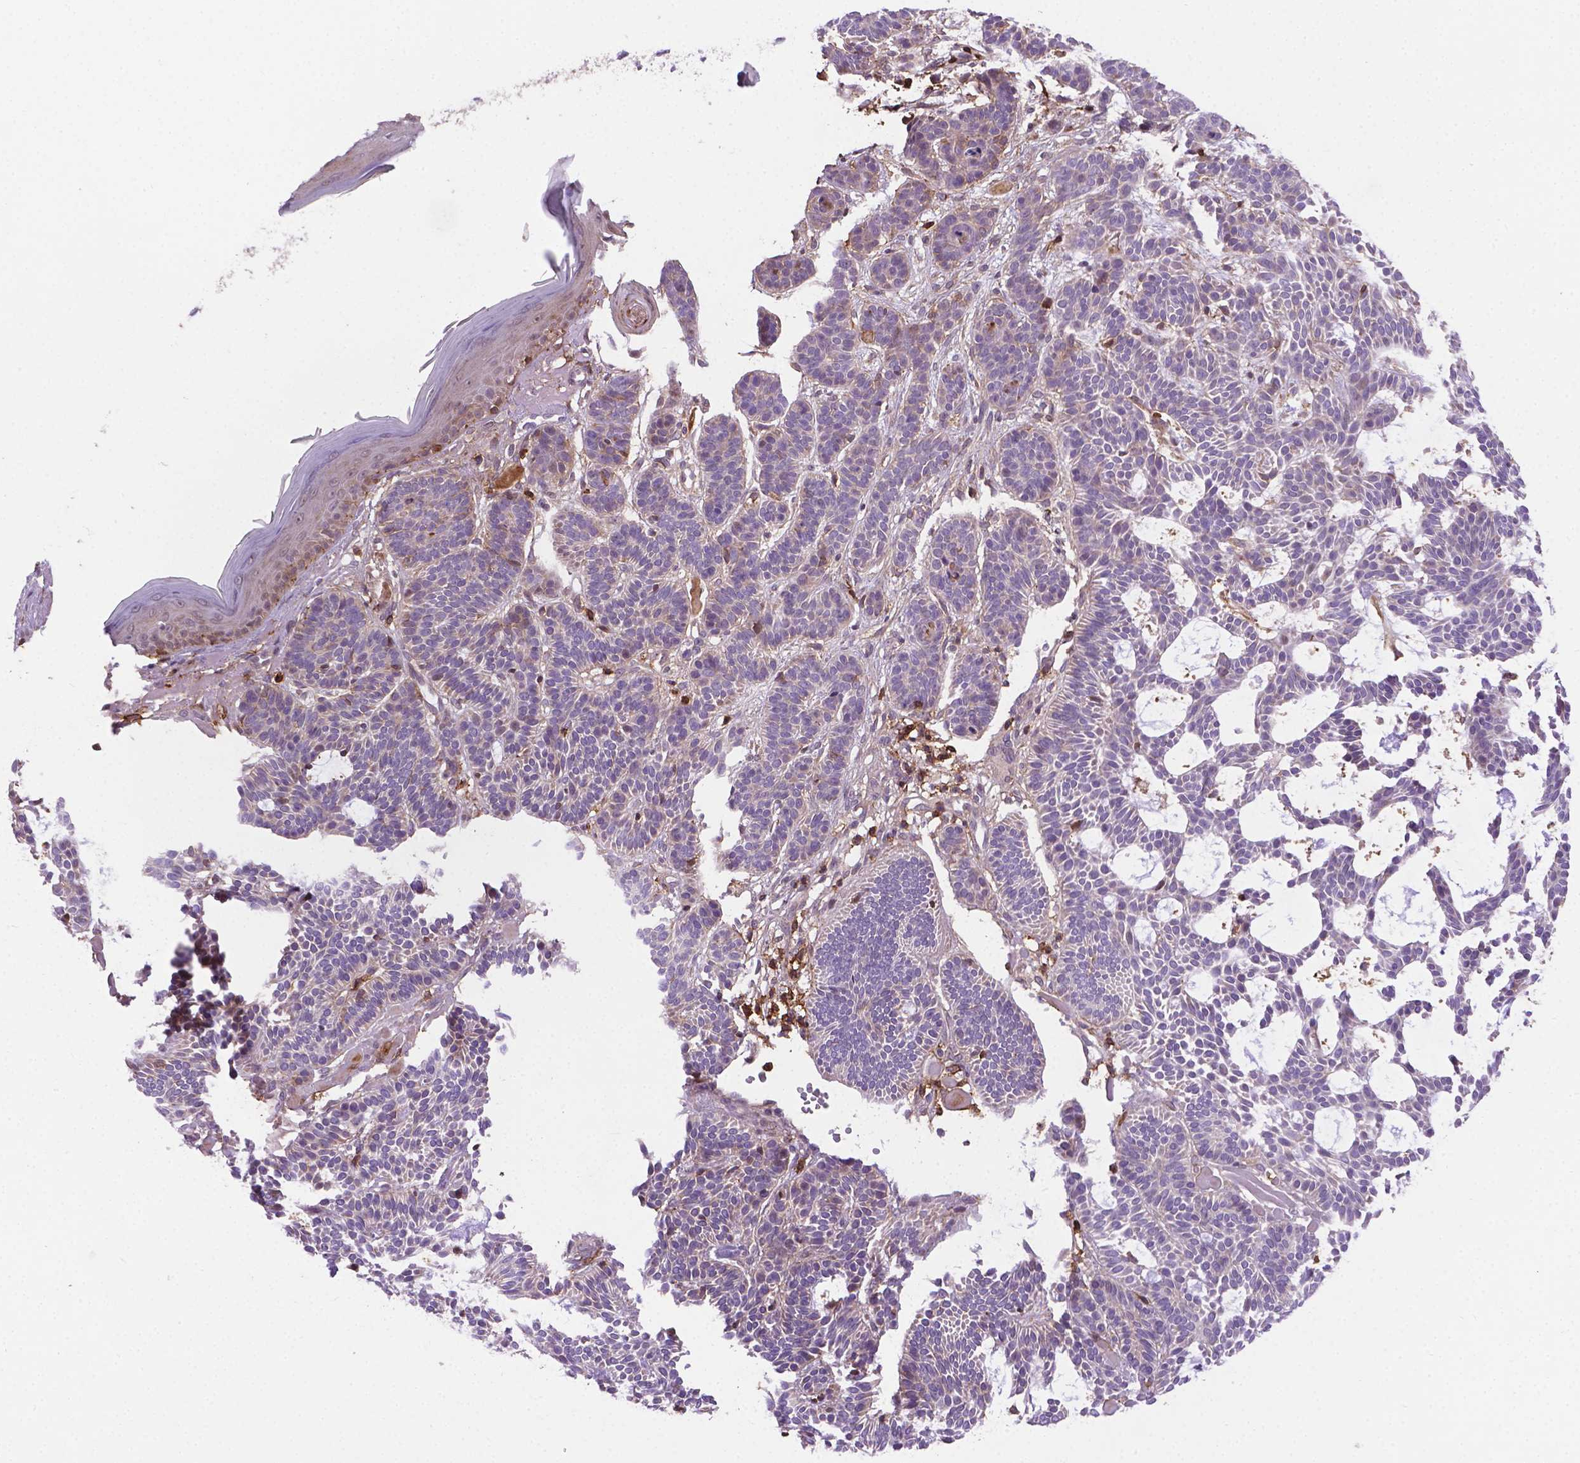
{"staining": {"intensity": "negative", "quantity": "none", "location": "none"}, "tissue": "skin cancer", "cell_type": "Tumor cells", "image_type": "cancer", "snomed": [{"axis": "morphology", "description": "Basal cell carcinoma"}, {"axis": "topography", "description": "Skin"}], "caption": "Immunohistochemistry (IHC) histopathology image of neoplastic tissue: human basal cell carcinoma (skin) stained with DAB (3,3'-diaminobenzidine) shows no significant protein expression in tumor cells.", "gene": "ACAD10", "patient": {"sex": "male", "age": 85}}